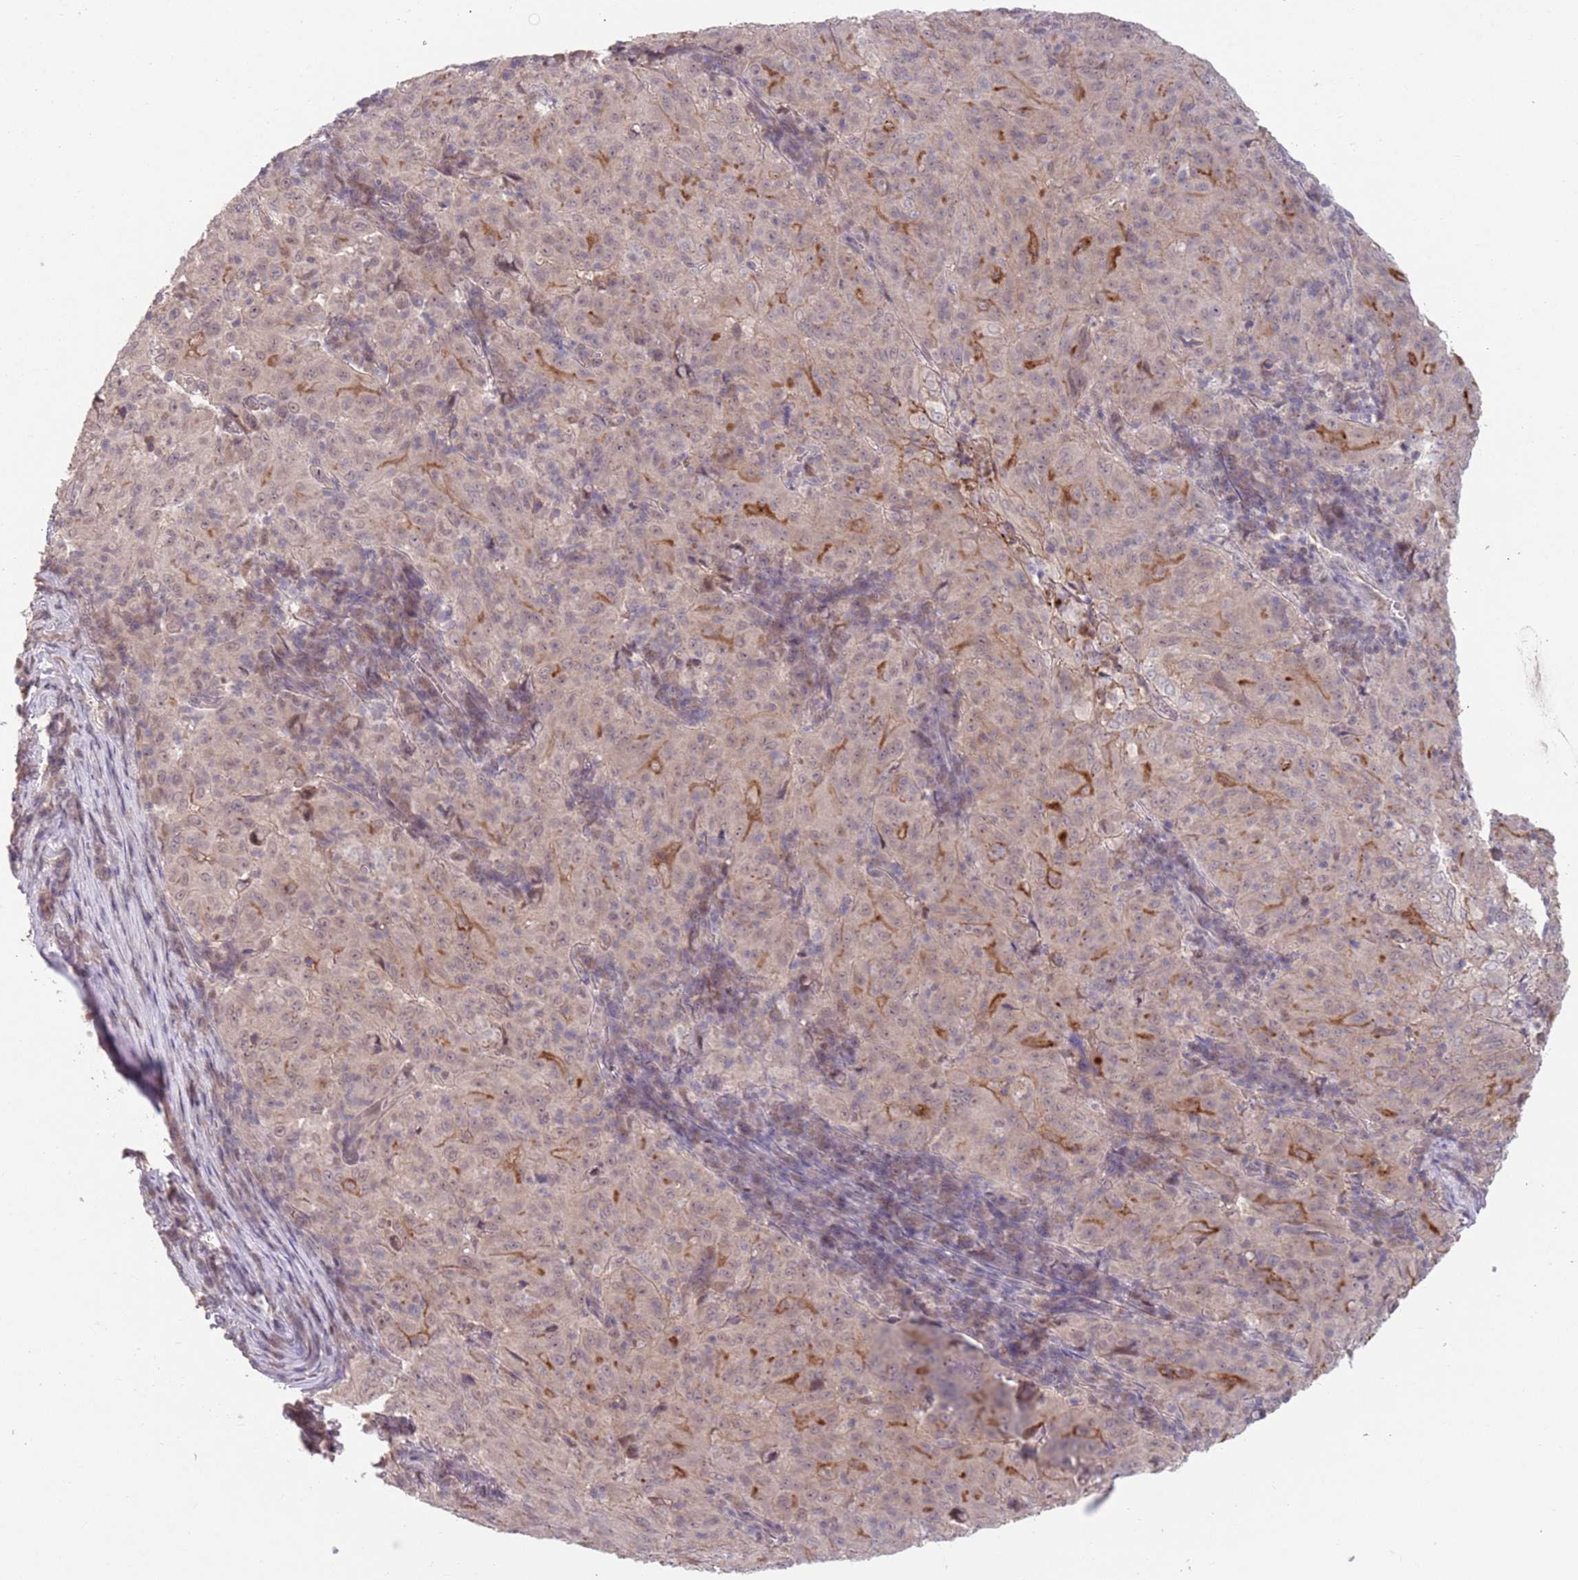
{"staining": {"intensity": "negative", "quantity": "none", "location": "none"}, "tissue": "pancreatic cancer", "cell_type": "Tumor cells", "image_type": "cancer", "snomed": [{"axis": "morphology", "description": "Adenocarcinoma, NOS"}, {"axis": "topography", "description": "Pancreas"}], "caption": "Pancreatic adenocarcinoma was stained to show a protein in brown. There is no significant staining in tumor cells.", "gene": "MEI1", "patient": {"sex": "male", "age": 63}}